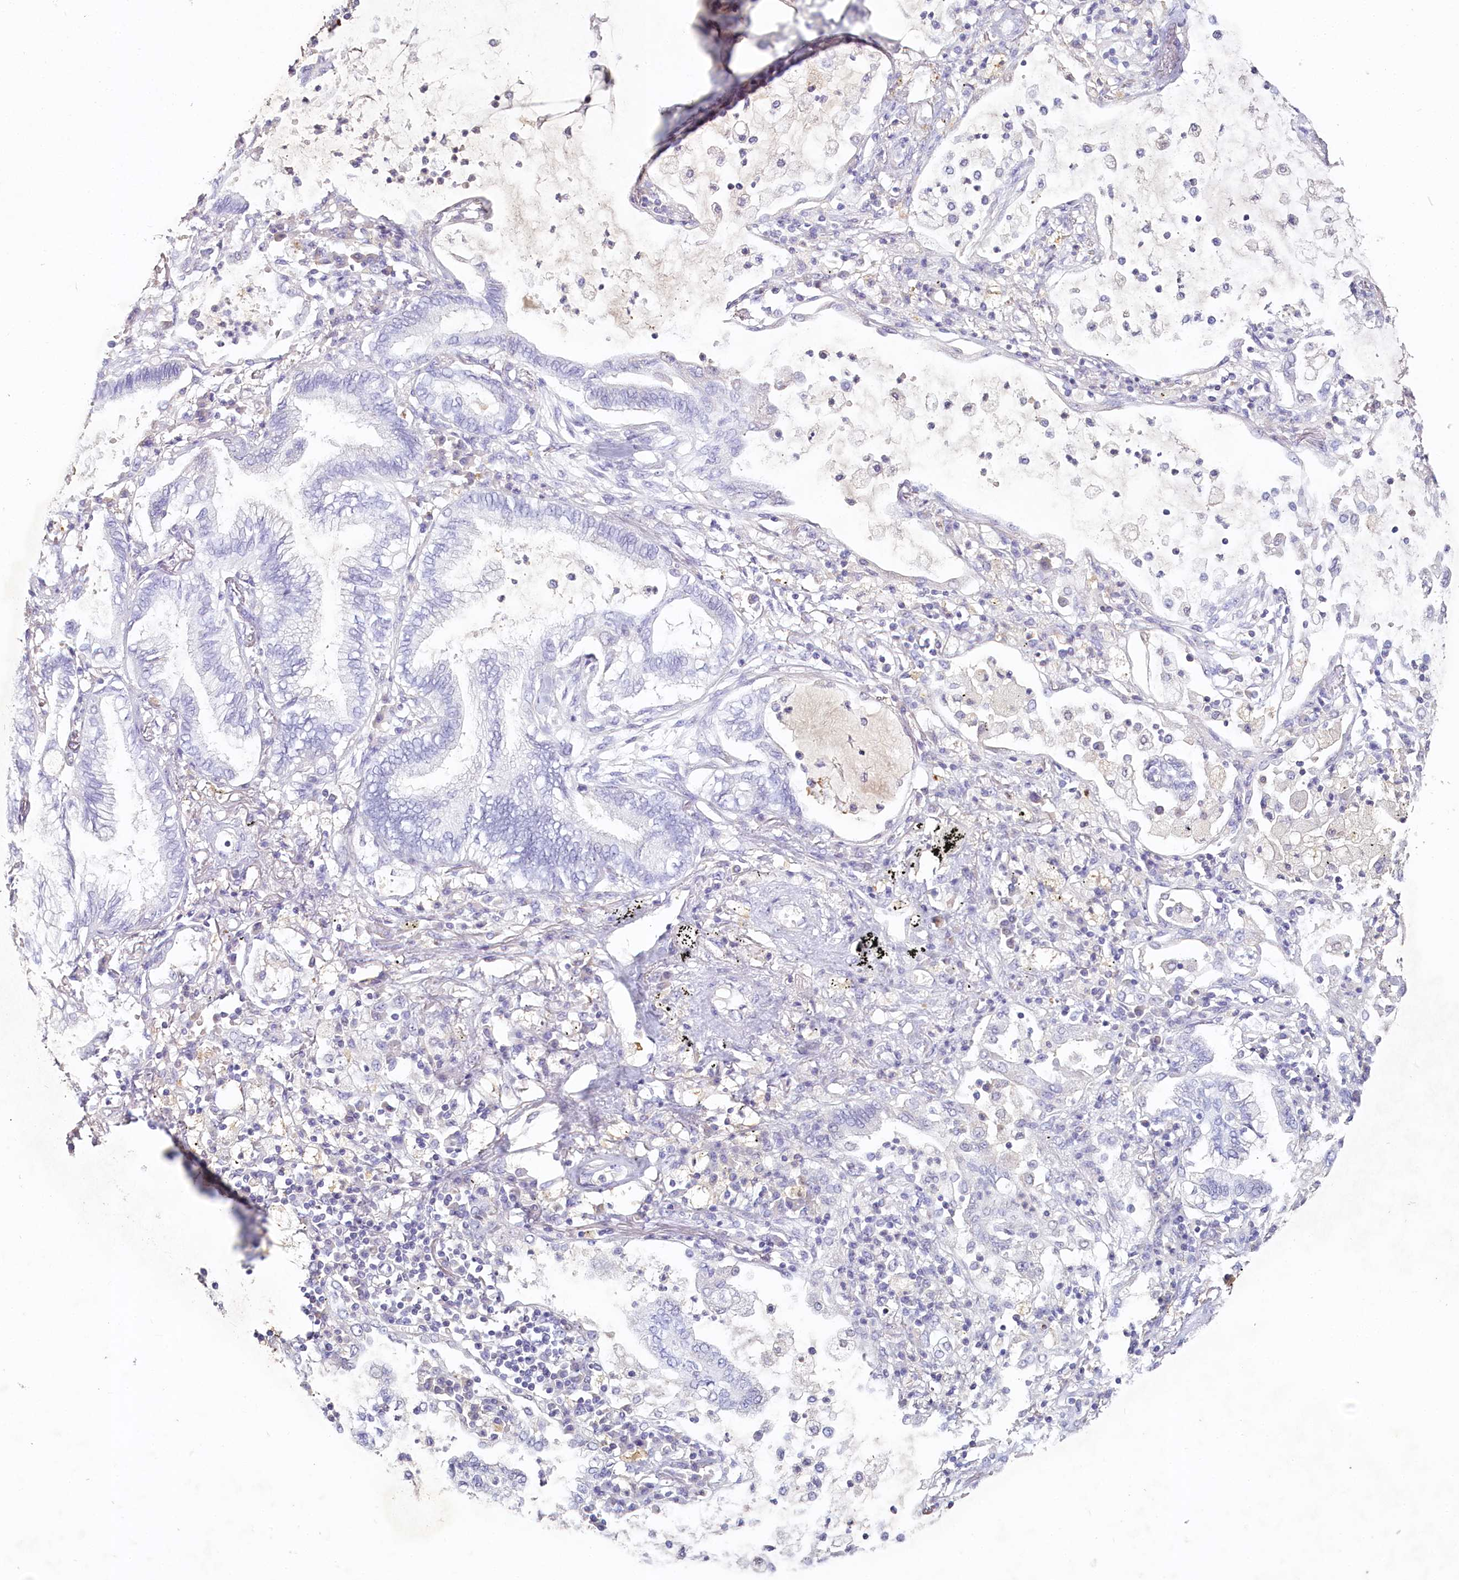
{"staining": {"intensity": "negative", "quantity": "none", "location": "none"}, "tissue": "lung cancer", "cell_type": "Tumor cells", "image_type": "cancer", "snomed": [{"axis": "morphology", "description": "Adenocarcinoma, NOS"}, {"axis": "topography", "description": "Lung"}], "caption": "This is an IHC image of human adenocarcinoma (lung). There is no staining in tumor cells.", "gene": "HPD", "patient": {"sex": "female", "age": 70}}